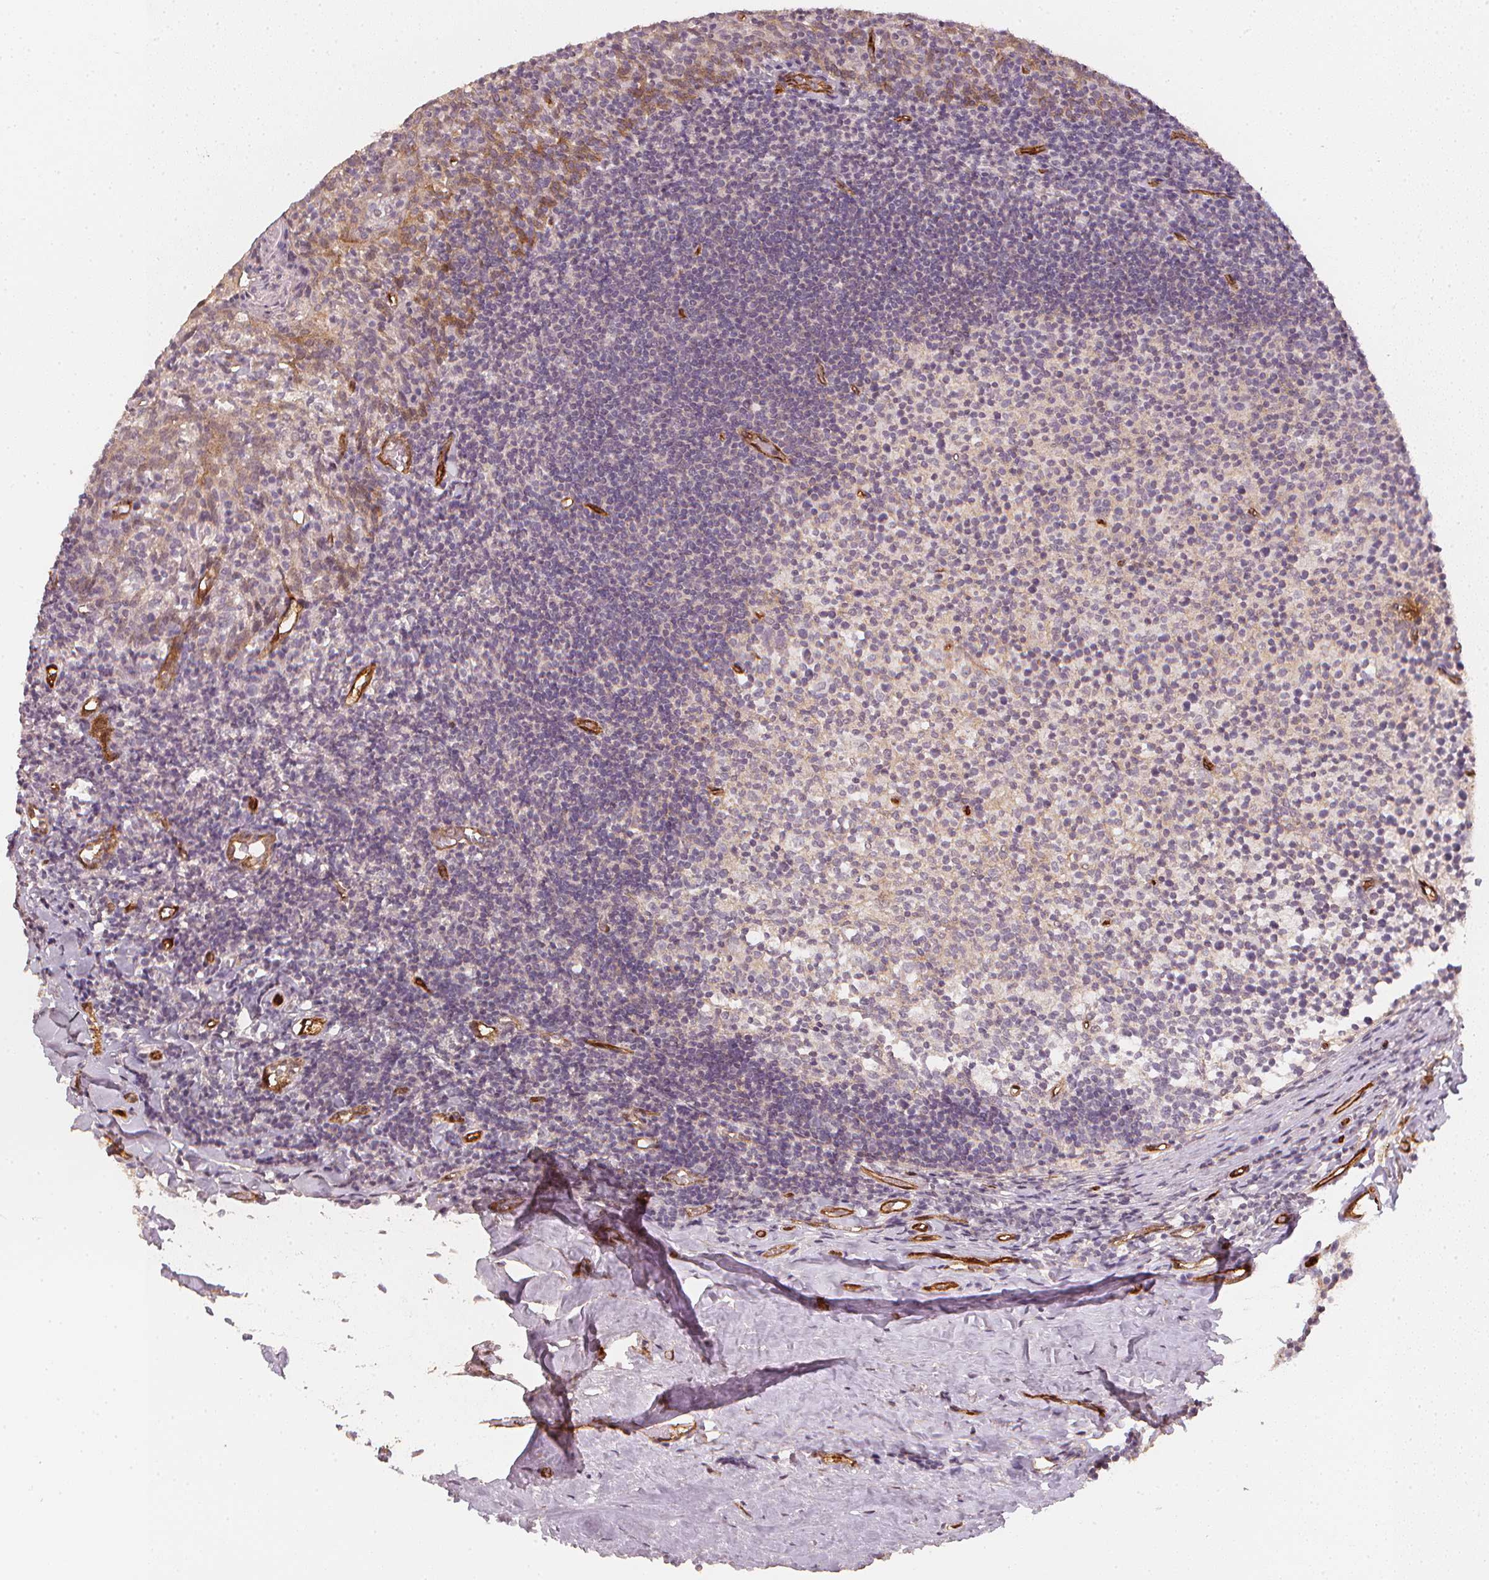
{"staining": {"intensity": "negative", "quantity": "none", "location": "none"}, "tissue": "tonsil", "cell_type": "Germinal center cells", "image_type": "normal", "snomed": [{"axis": "morphology", "description": "Normal tissue, NOS"}, {"axis": "topography", "description": "Tonsil"}], "caption": "DAB (3,3'-diaminobenzidine) immunohistochemical staining of unremarkable human tonsil displays no significant positivity in germinal center cells. (Brightfield microscopy of DAB (3,3'-diaminobenzidine) IHC at high magnification).", "gene": "CIB1", "patient": {"sex": "female", "age": 10}}